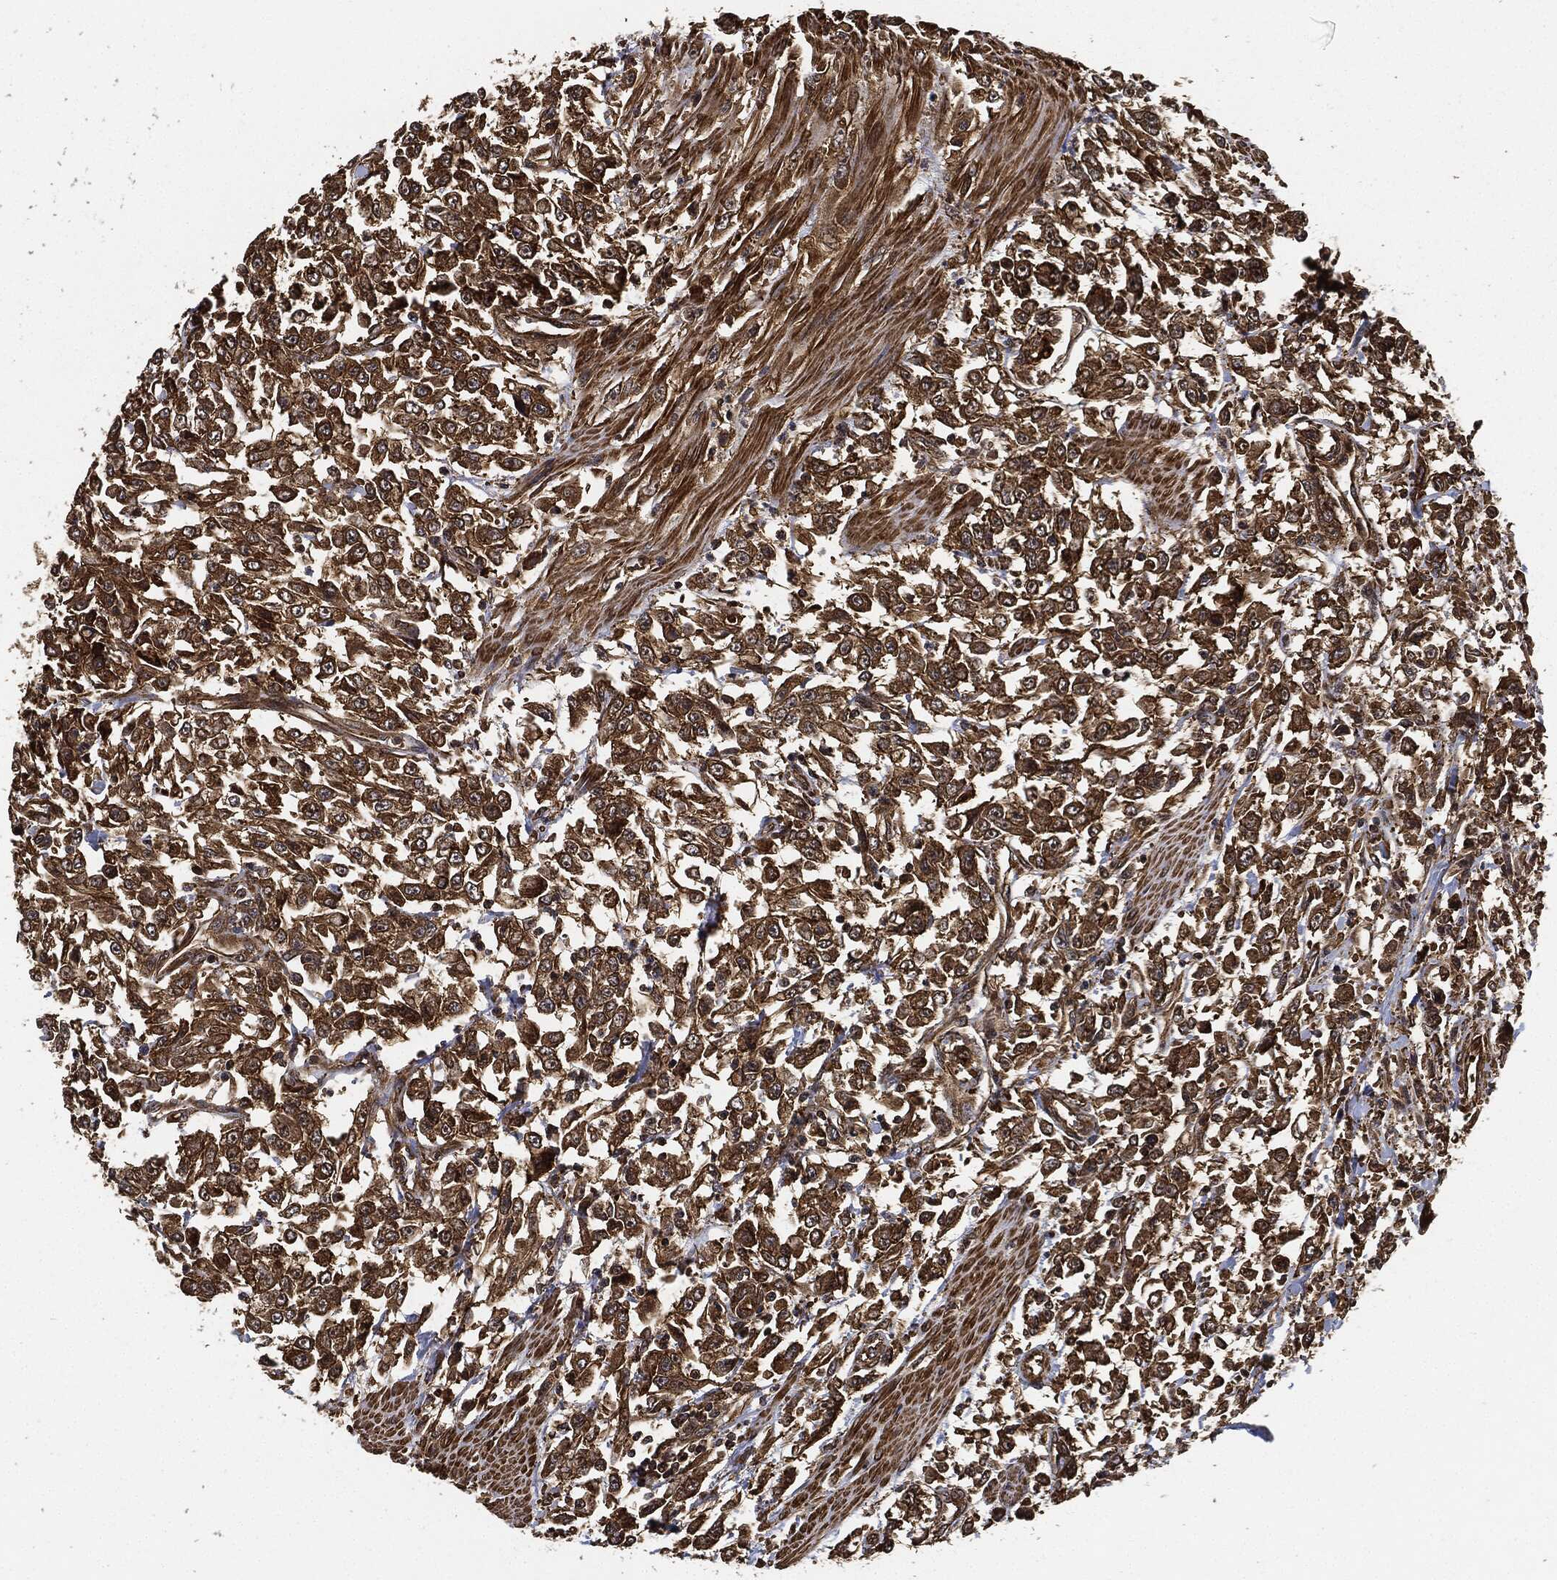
{"staining": {"intensity": "strong", "quantity": ">75%", "location": "cytoplasmic/membranous"}, "tissue": "urothelial cancer", "cell_type": "Tumor cells", "image_type": "cancer", "snomed": [{"axis": "morphology", "description": "Urothelial carcinoma, High grade"}, {"axis": "topography", "description": "Urinary bladder"}], "caption": "This photomicrograph reveals immunohistochemistry staining of urothelial cancer, with high strong cytoplasmic/membranous staining in approximately >75% of tumor cells.", "gene": "CEP290", "patient": {"sex": "male", "age": 46}}